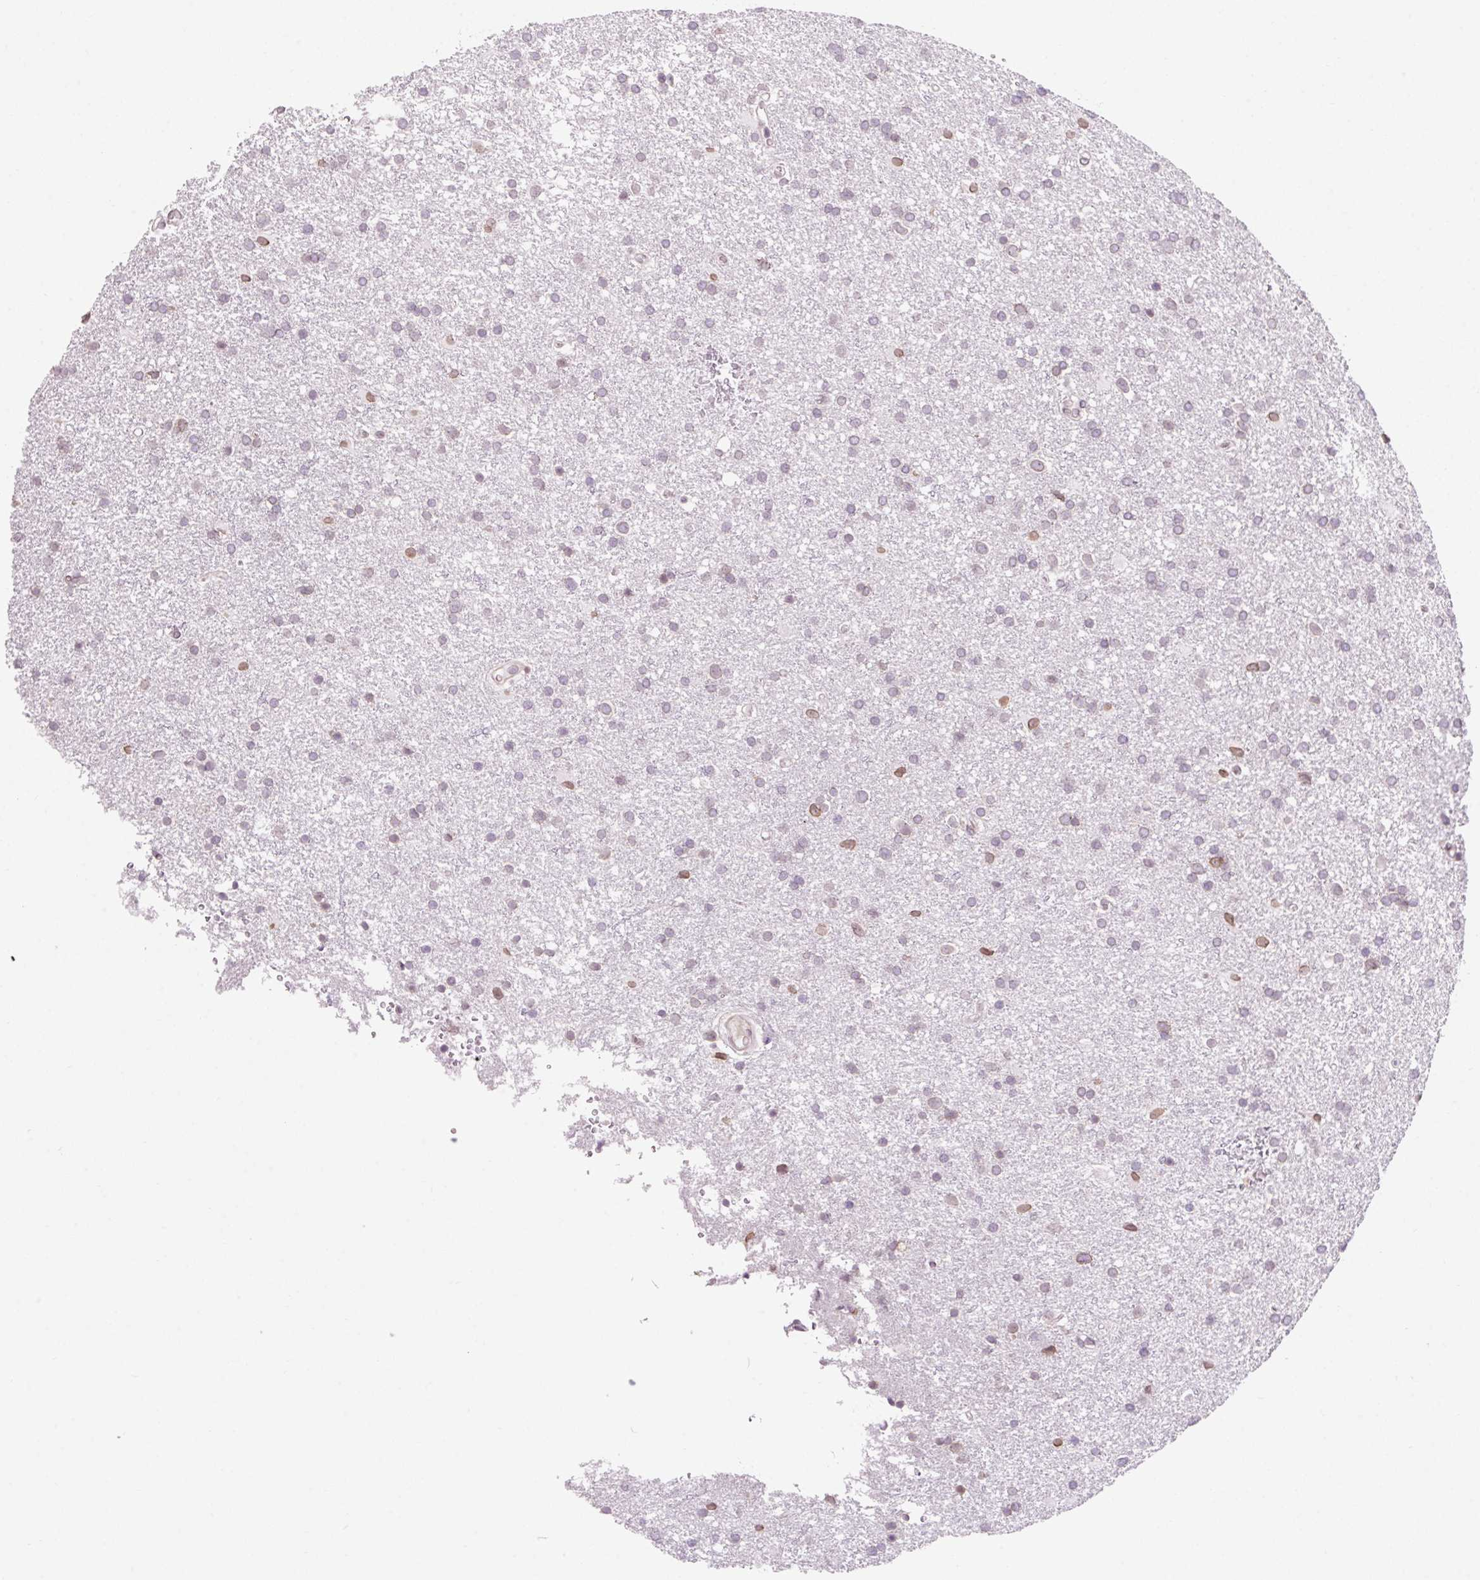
{"staining": {"intensity": "negative", "quantity": "none", "location": "none"}, "tissue": "glioma", "cell_type": "Tumor cells", "image_type": "cancer", "snomed": [{"axis": "morphology", "description": "Glioma, malignant, Low grade"}, {"axis": "topography", "description": "Brain"}], "caption": "There is no significant staining in tumor cells of malignant low-grade glioma.", "gene": "ZNF610", "patient": {"sex": "female", "age": 32}}